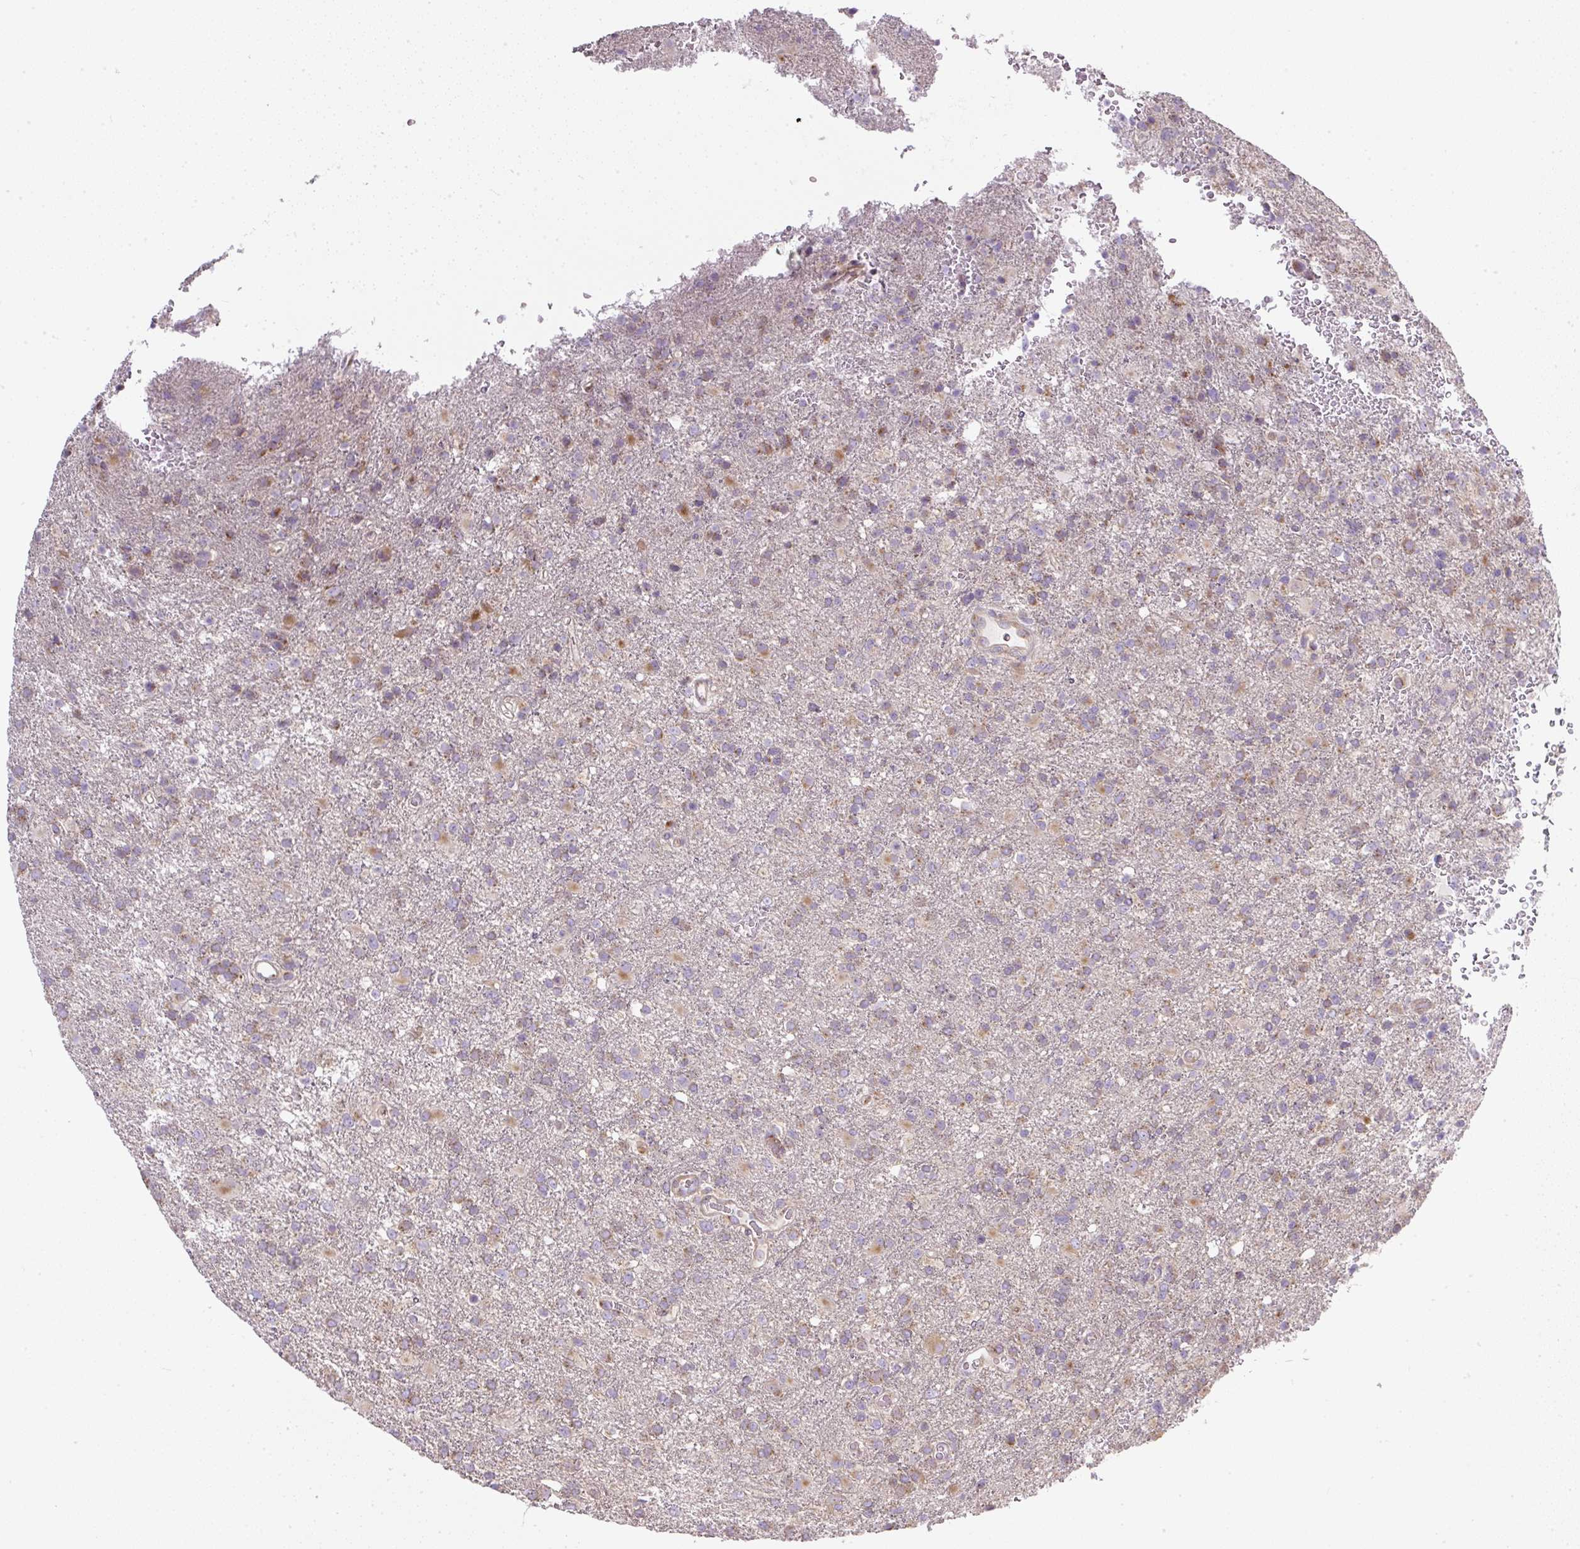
{"staining": {"intensity": "moderate", "quantity": "<25%", "location": "cytoplasmic/membranous"}, "tissue": "glioma", "cell_type": "Tumor cells", "image_type": "cancer", "snomed": [{"axis": "morphology", "description": "Glioma, malignant, High grade"}, {"axis": "topography", "description": "Brain"}], "caption": "The histopathology image demonstrates immunohistochemical staining of malignant high-grade glioma. There is moderate cytoplasmic/membranous expression is appreciated in approximately <25% of tumor cells.", "gene": "MLX", "patient": {"sex": "female", "age": 74}}